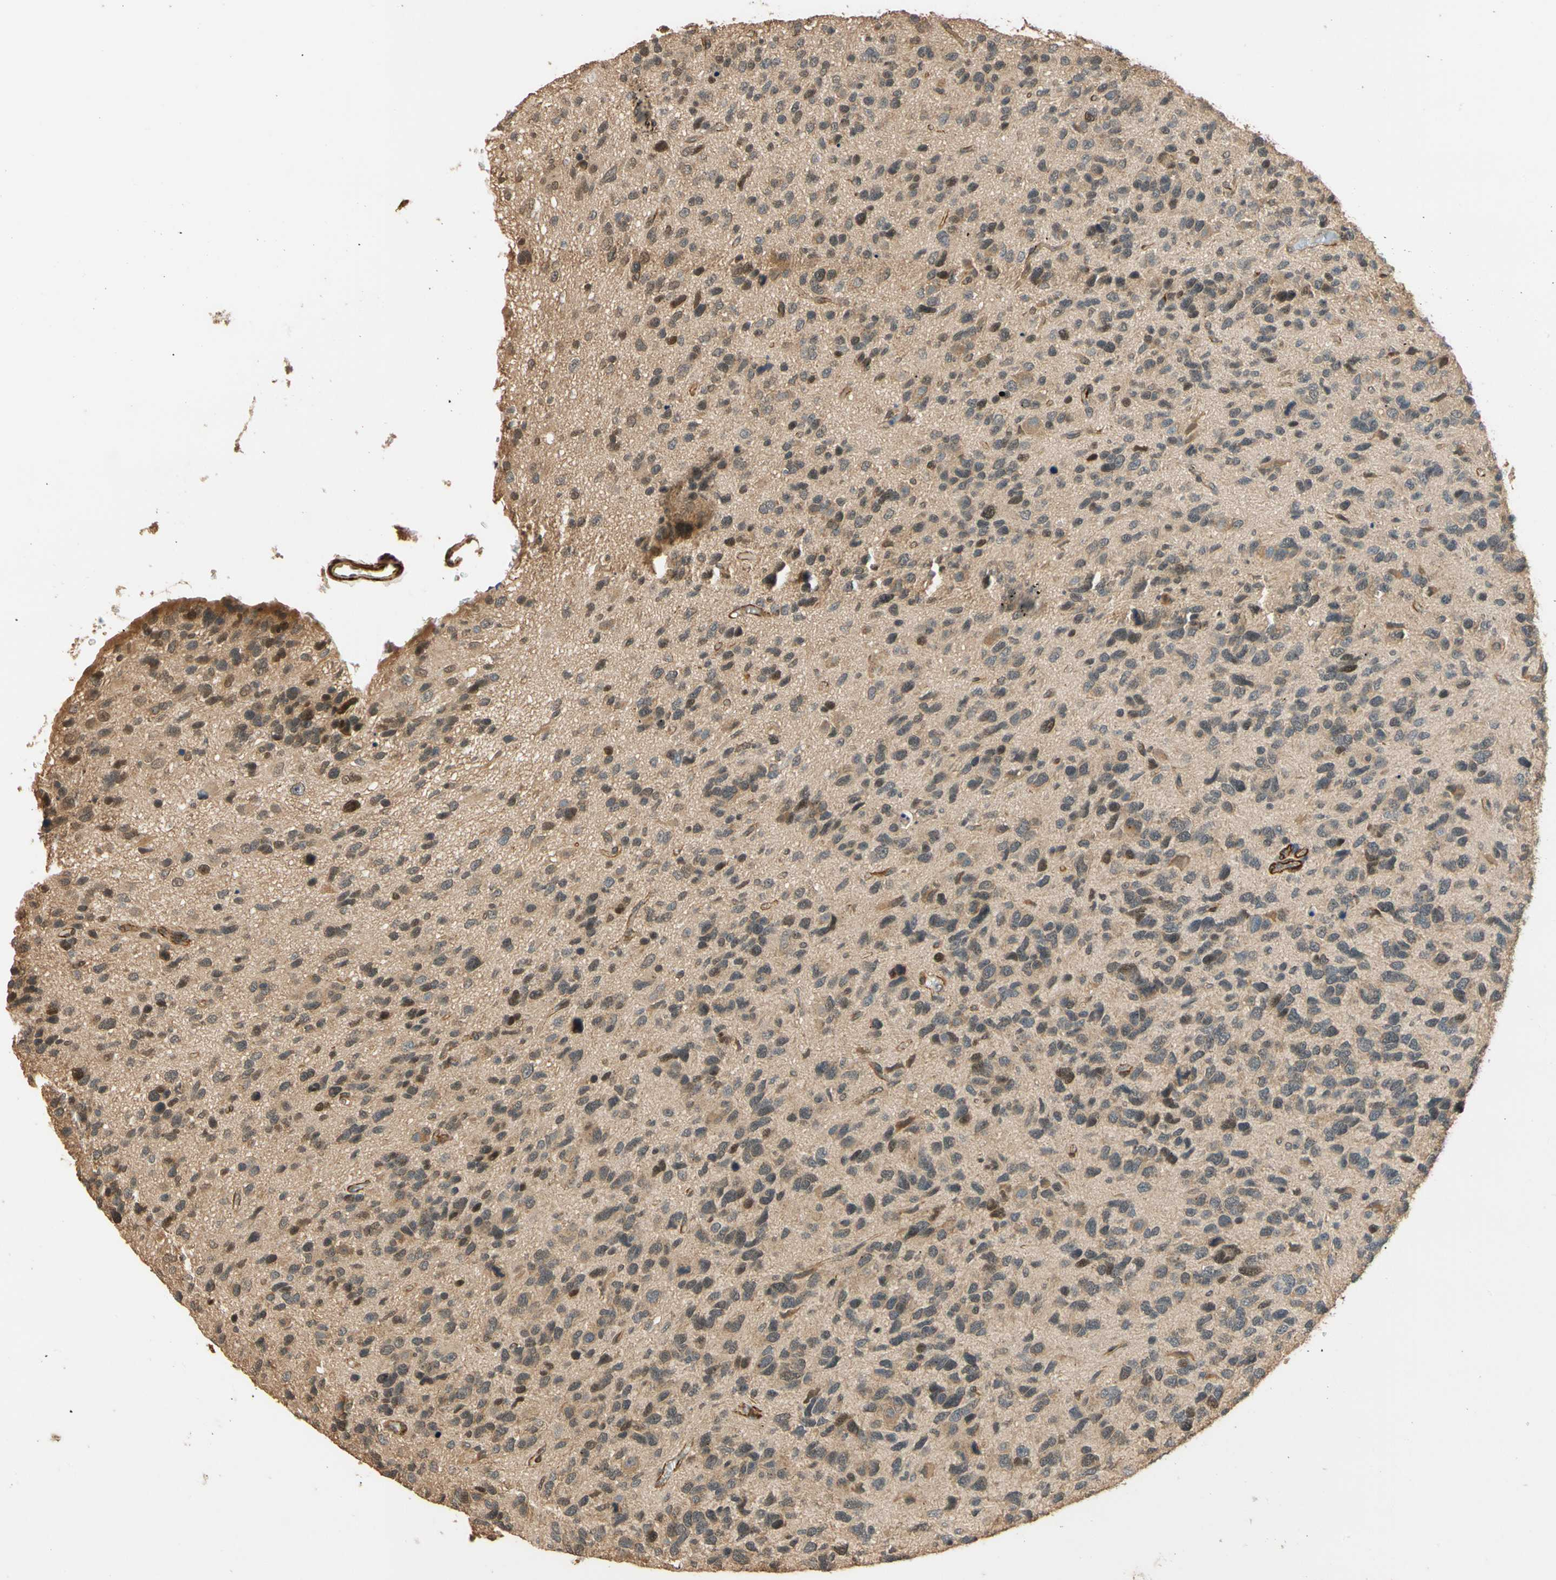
{"staining": {"intensity": "weak", "quantity": "<25%", "location": "nuclear"}, "tissue": "glioma", "cell_type": "Tumor cells", "image_type": "cancer", "snomed": [{"axis": "morphology", "description": "Glioma, malignant, High grade"}, {"axis": "topography", "description": "Brain"}], "caption": "Immunohistochemistry image of glioma stained for a protein (brown), which reveals no positivity in tumor cells.", "gene": "QSER1", "patient": {"sex": "female", "age": 58}}